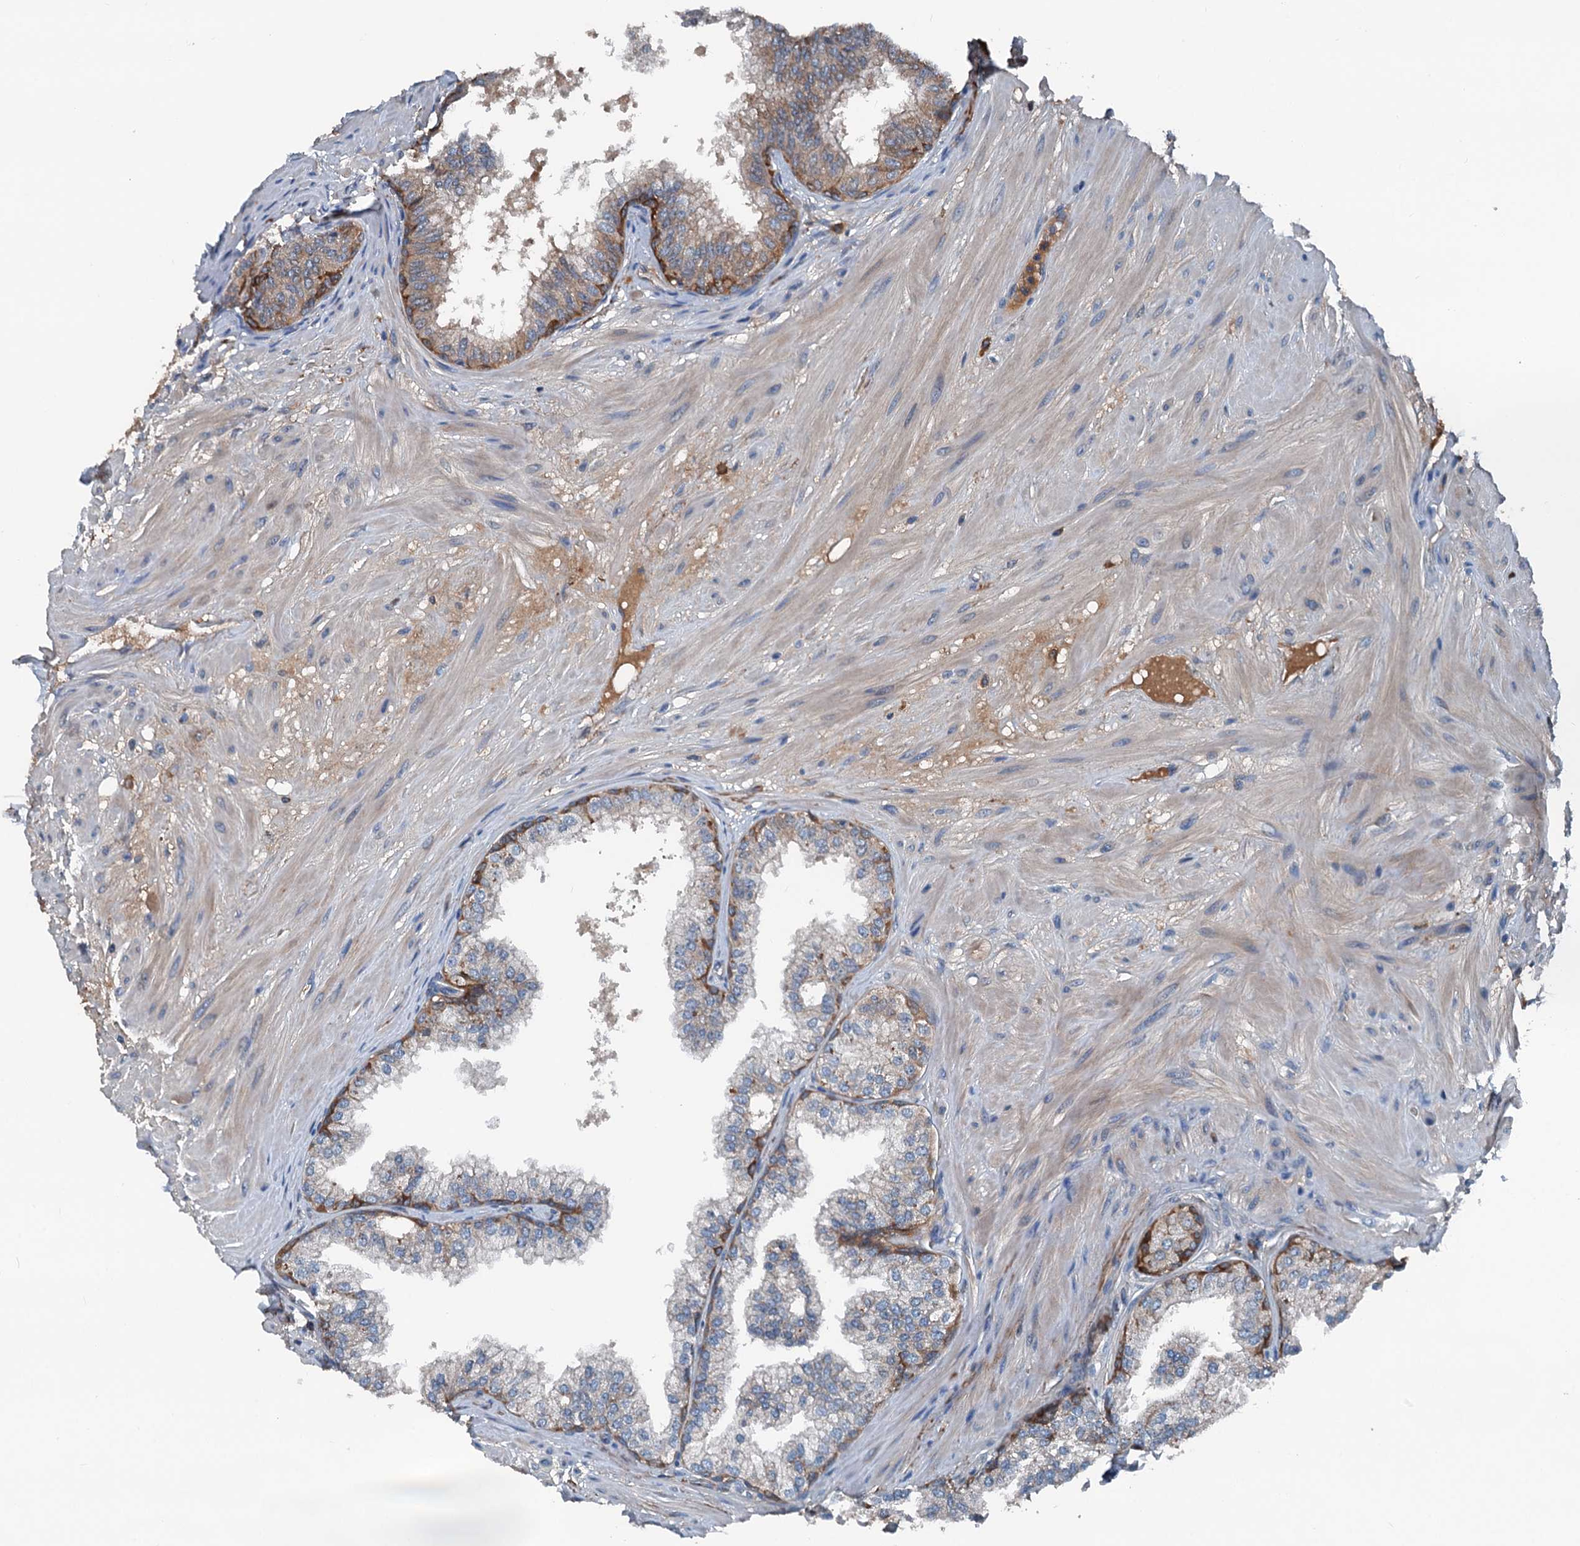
{"staining": {"intensity": "strong", "quantity": "25%-75%", "location": "cytoplasmic/membranous"}, "tissue": "prostate", "cell_type": "Glandular cells", "image_type": "normal", "snomed": [{"axis": "morphology", "description": "Normal tissue, NOS"}, {"axis": "topography", "description": "Prostate"}], "caption": "Glandular cells show strong cytoplasmic/membranous staining in about 25%-75% of cells in normal prostate. (DAB (3,3'-diaminobenzidine) = brown stain, brightfield microscopy at high magnification).", "gene": "PDSS1", "patient": {"sex": "male", "age": 60}}